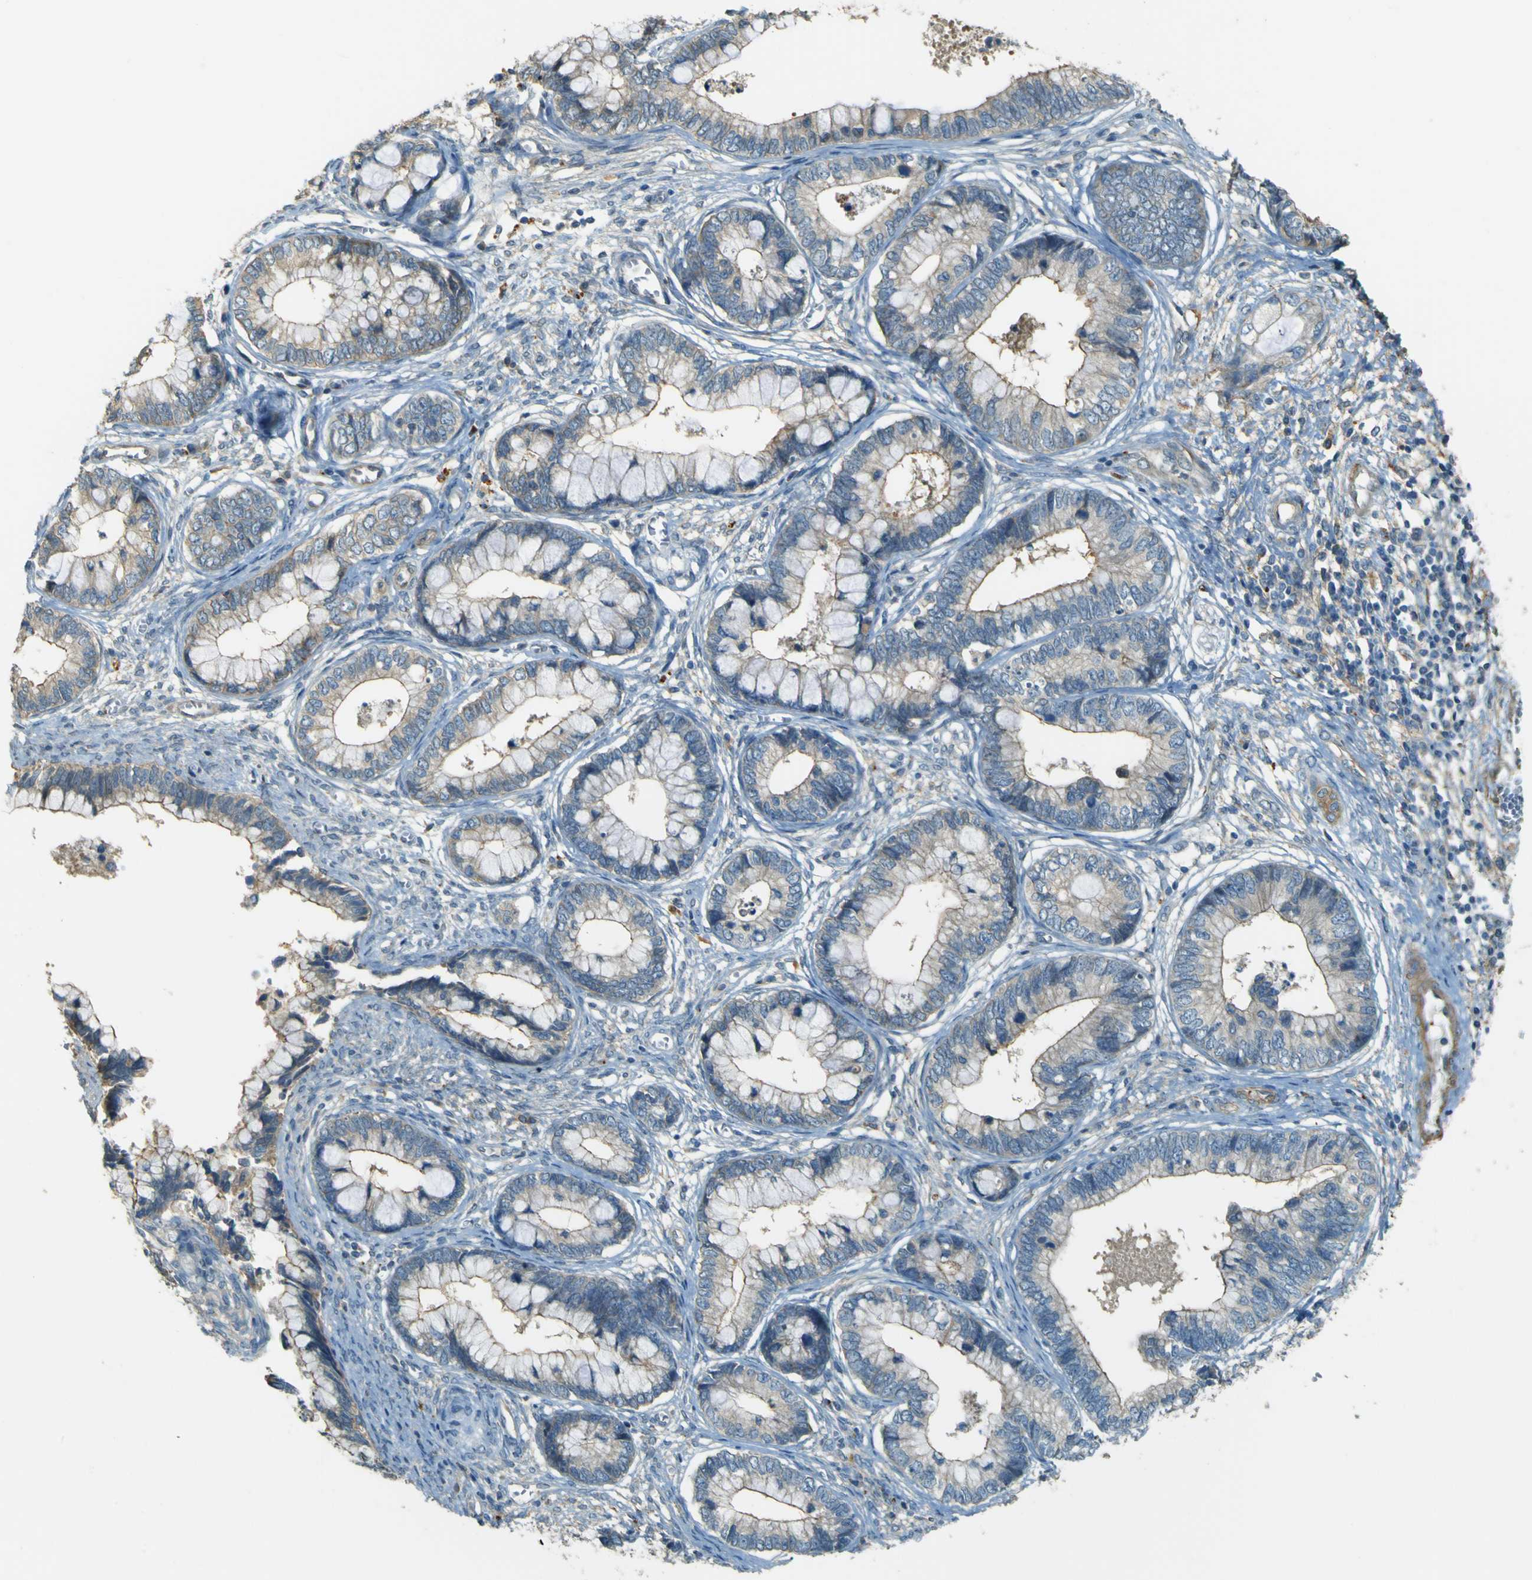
{"staining": {"intensity": "weak", "quantity": "25%-75%", "location": "cytoplasmic/membranous"}, "tissue": "cervical cancer", "cell_type": "Tumor cells", "image_type": "cancer", "snomed": [{"axis": "morphology", "description": "Adenocarcinoma, NOS"}, {"axis": "topography", "description": "Cervix"}], "caption": "This photomicrograph exhibits adenocarcinoma (cervical) stained with immunohistochemistry (IHC) to label a protein in brown. The cytoplasmic/membranous of tumor cells show weak positivity for the protein. Nuclei are counter-stained blue.", "gene": "NEXN", "patient": {"sex": "female", "age": 44}}